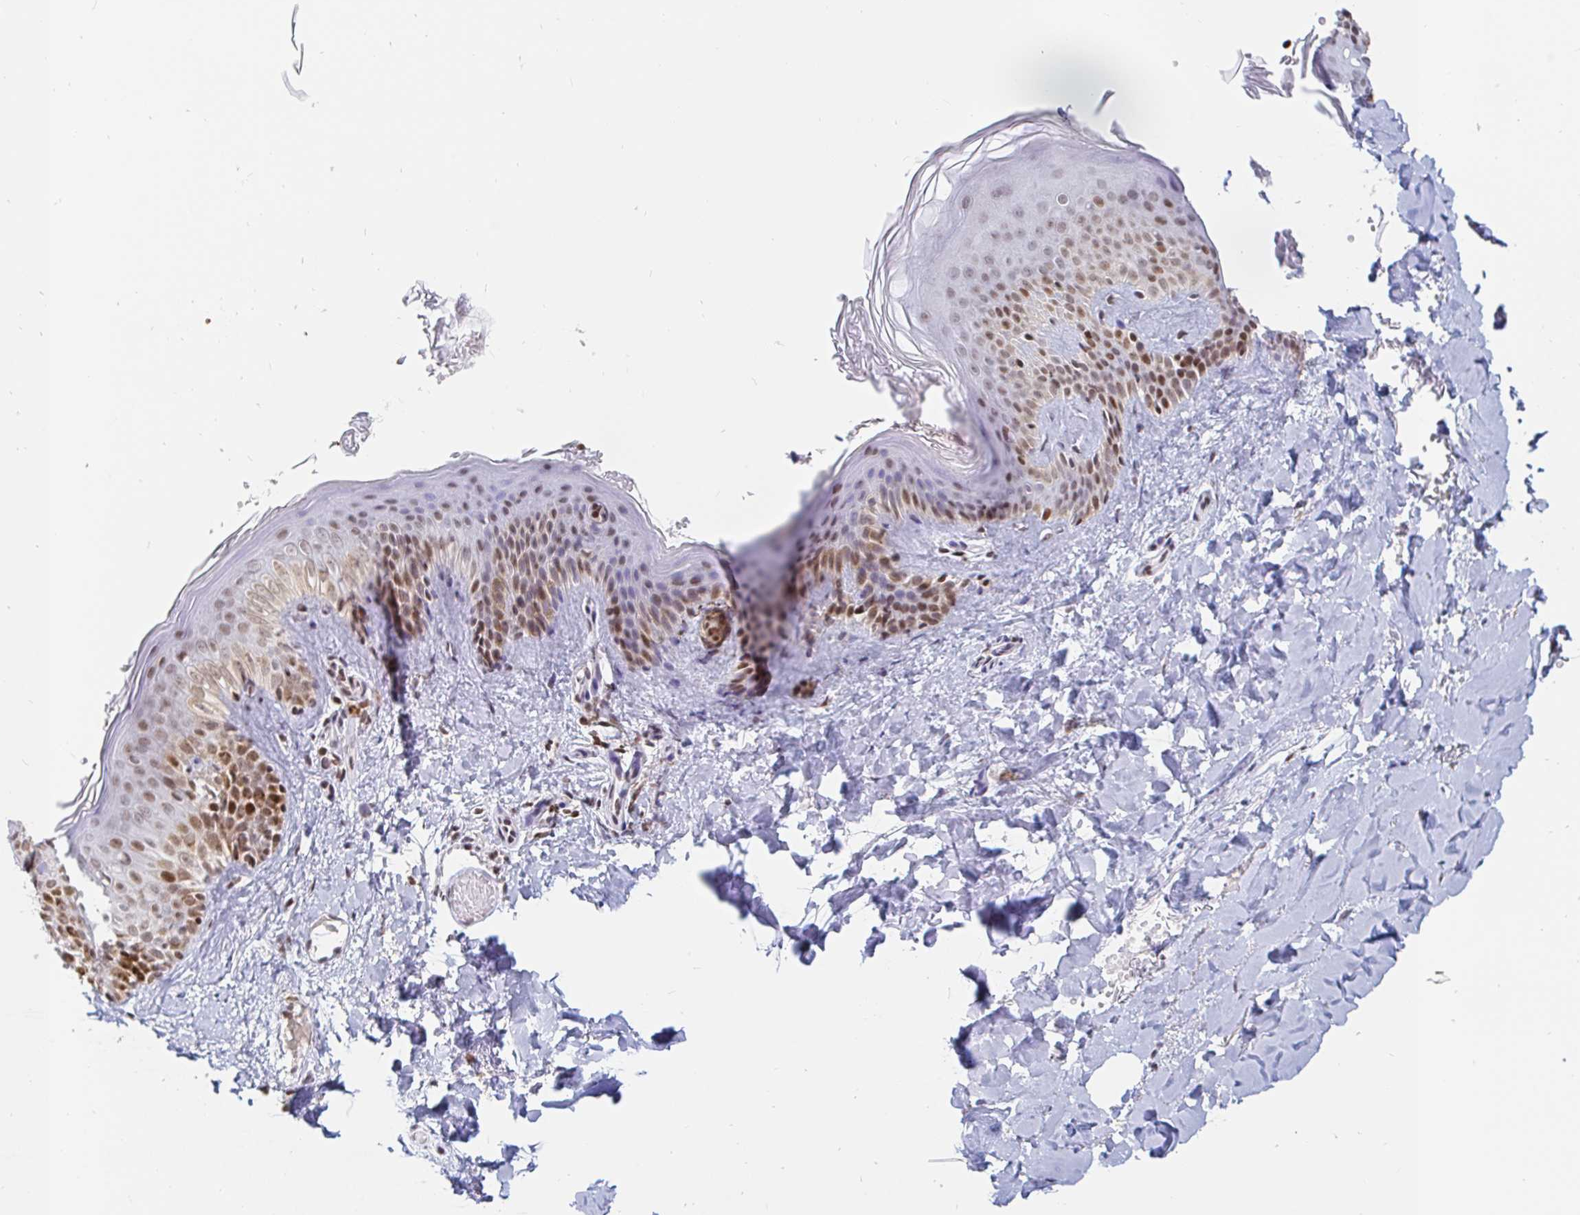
{"staining": {"intensity": "moderate", "quantity": ">75%", "location": "nuclear"}, "tissue": "skin", "cell_type": "Fibroblasts", "image_type": "normal", "snomed": [{"axis": "morphology", "description": "Normal tissue, NOS"}, {"axis": "topography", "description": "Skin"}], "caption": "Approximately >75% of fibroblasts in normal skin display moderate nuclear protein expression as visualized by brown immunohistochemical staining.", "gene": "HOXC10", "patient": {"sex": "male", "age": 16}}